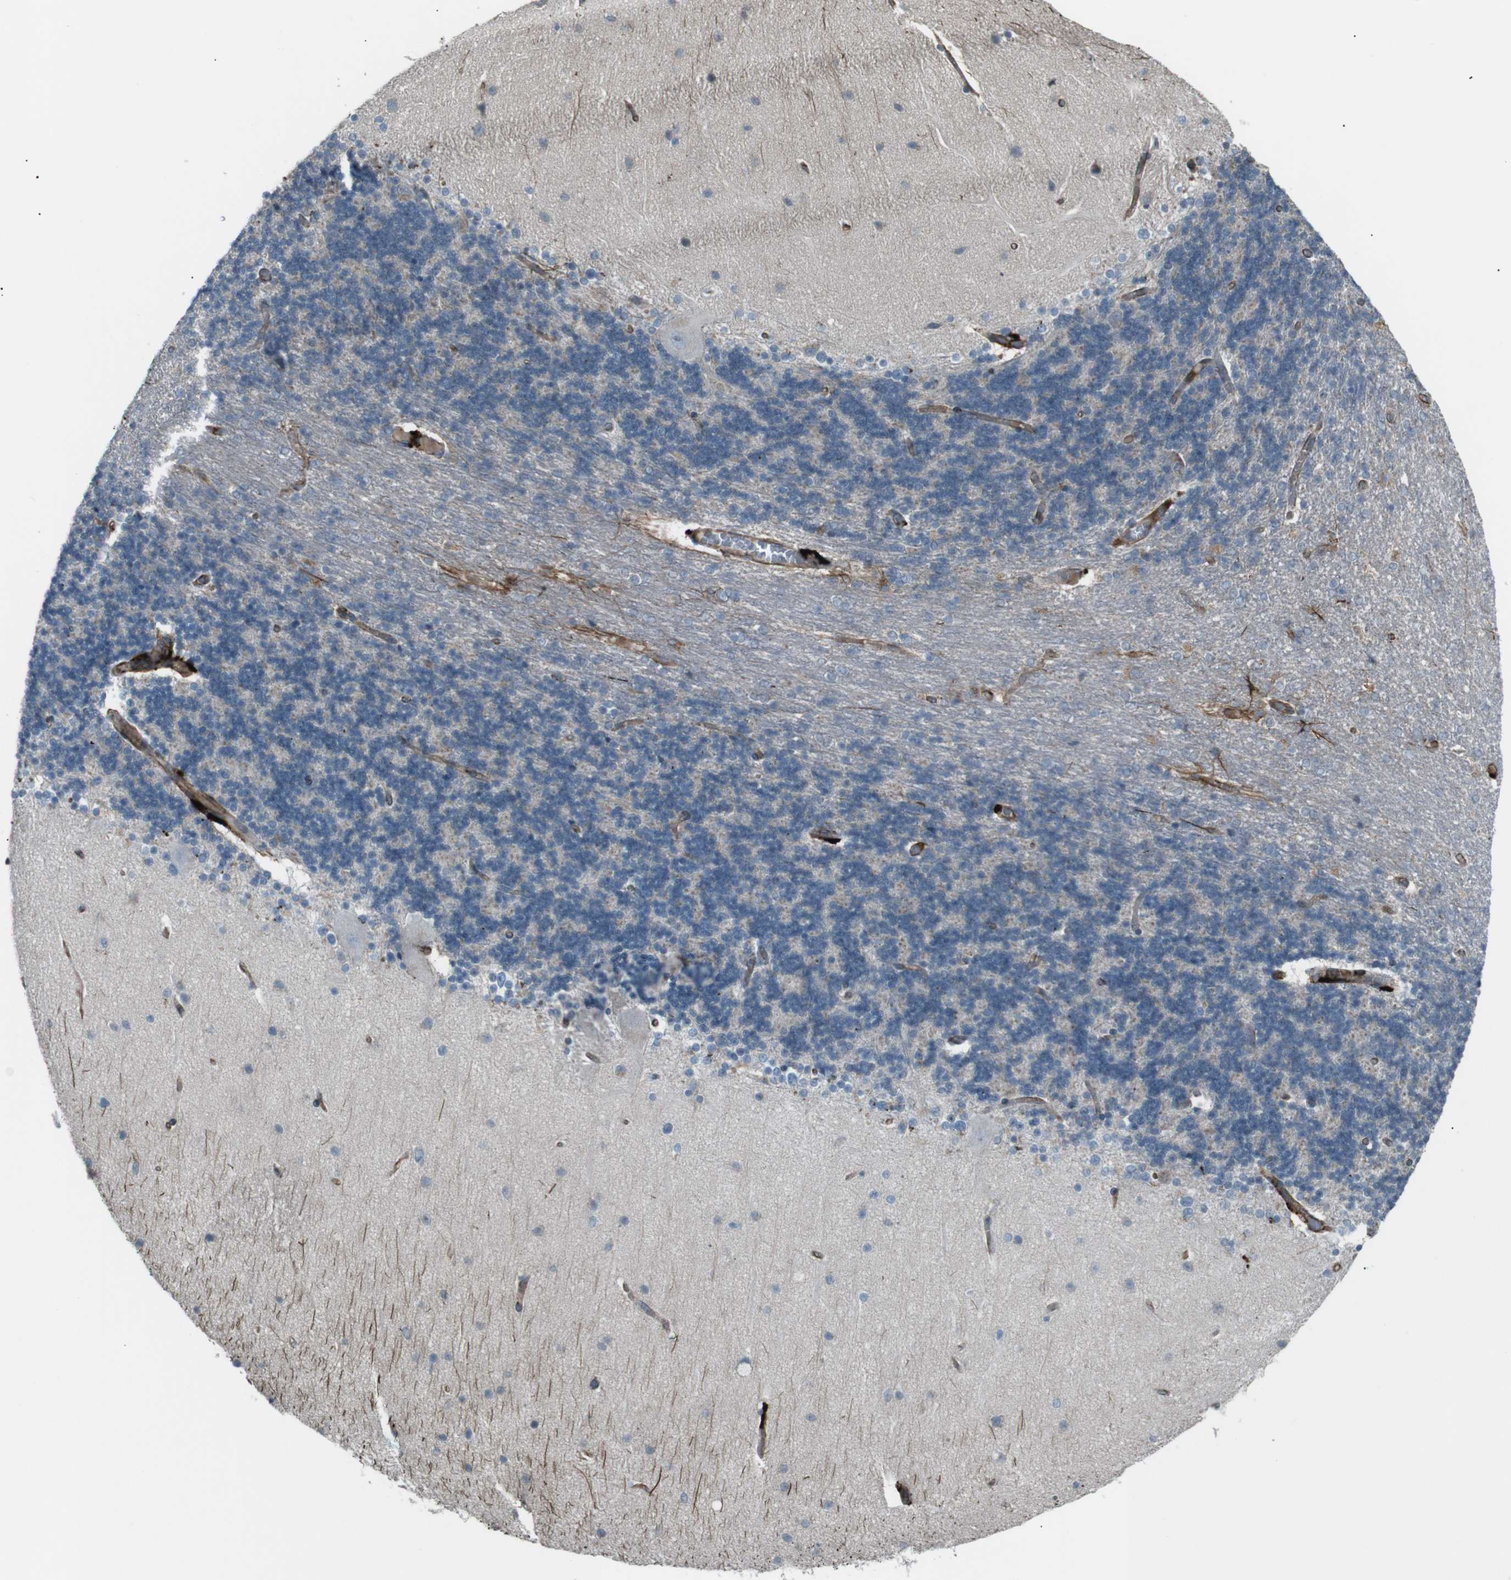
{"staining": {"intensity": "moderate", "quantity": "<25%", "location": "cytoplasmic/membranous"}, "tissue": "cerebellum", "cell_type": "Cells in granular layer", "image_type": "normal", "snomed": [{"axis": "morphology", "description": "Normal tissue, NOS"}, {"axis": "topography", "description": "Cerebellum"}], "caption": "A high-resolution photomicrograph shows immunohistochemistry (IHC) staining of benign cerebellum, which demonstrates moderate cytoplasmic/membranous expression in about <25% of cells in granular layer. (IHC, brightfield microscopy, high magnification).", "gene": "TMEM141", "patient": {"sex": "female", "age": 54}}